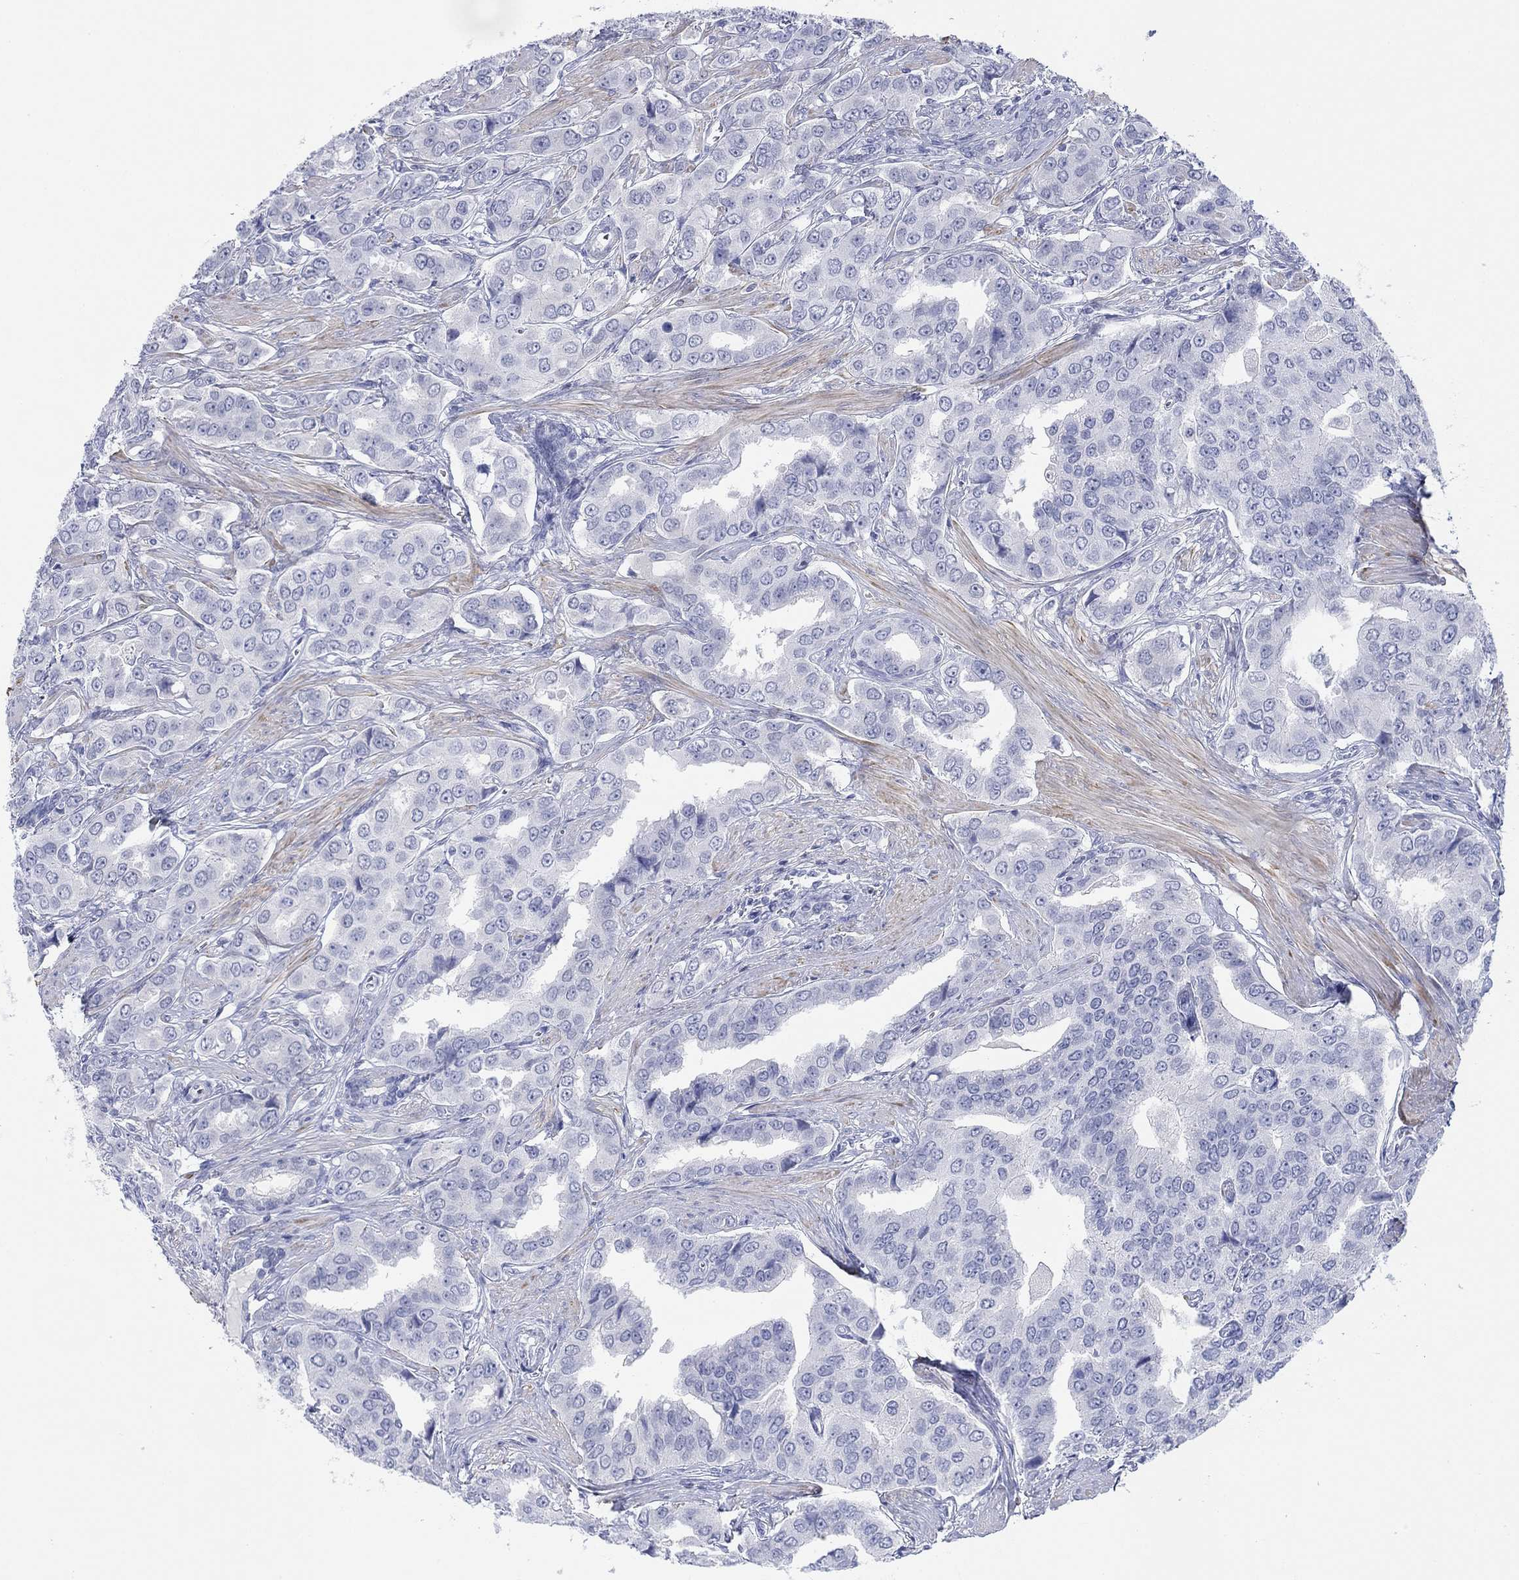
{"staining": {"intensity": "negative", "quantity": "none", "location": "none"}, "tissue": "prostate cancer", "cell_type": "Tumor cells", "image_type": "cancer", "snomed": [{"axis": "morphology", "description": "Adenocarcinoma, NOS"}, {"axis": "topography", "description": "Prostate and seminal vesicle, NOS"}, {"axis": "topography", "description": "Prostate"}], "caption": "Micrograph shows no protein positivity in tumor cells of prostate adenocarcinoma tissue.", "gene": "PDYN", "patient": {"sex": "male", "age": 69}}